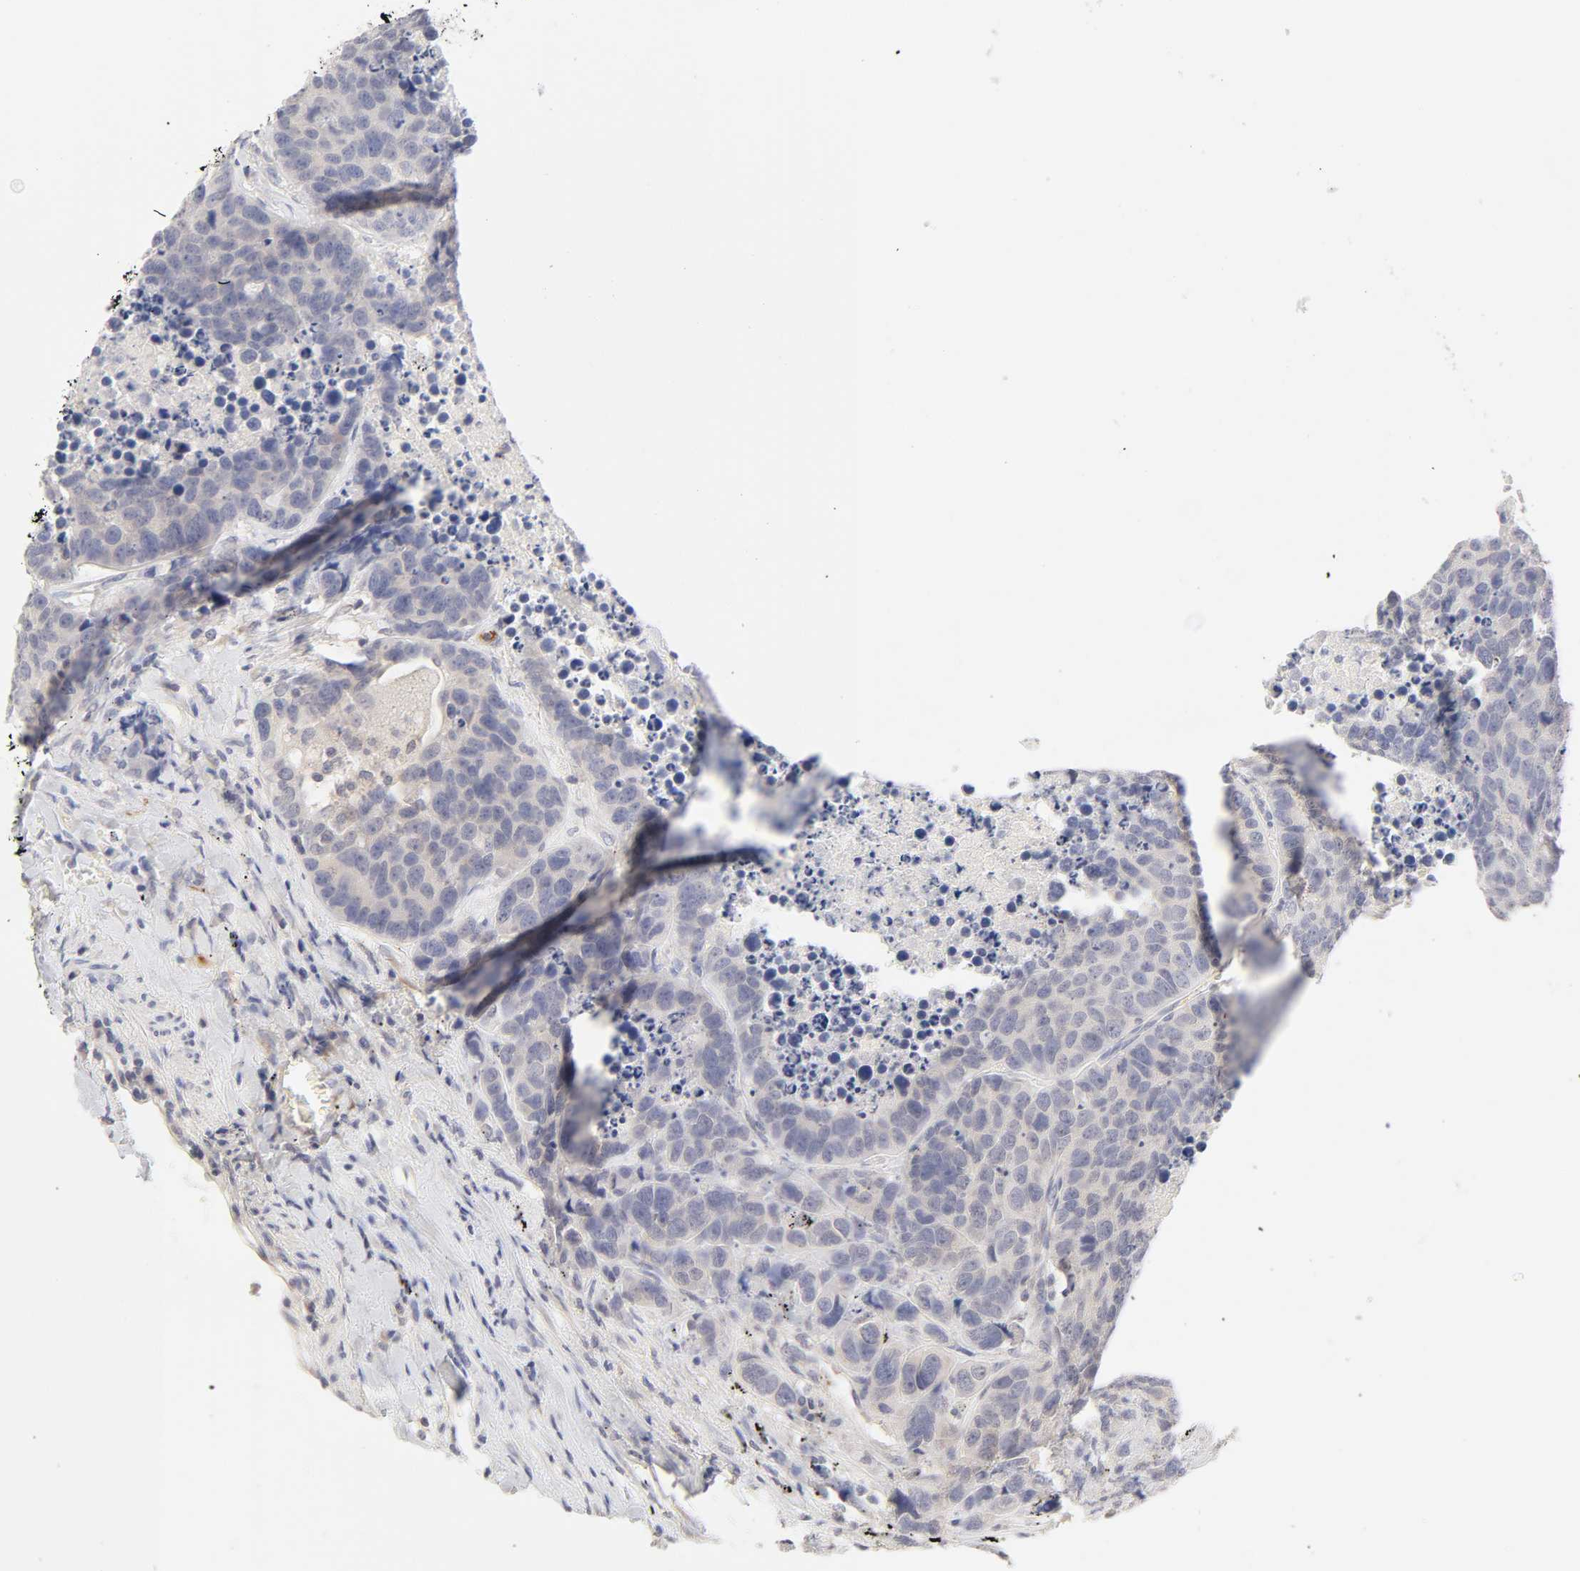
{"staining": {"intensity": "weak", "quantity": "25%-75%", "location": "cytoplasmic/membranous"}, "tissue": "carcinoid", "cell_type": "Tumor cells", "image_type": "cancer", "snomed": [{"axis": "morphology", "description": "Carcinoid, malignant, NOS"}, {"axis": "topography", "description": "Lung"}], "caption": "The micrograph shows a brown stain indicating the presence of a protein in the cytoplasmic/membranous of tumor cells in malignant carcinoid.", "gene": "CYP4B1", "patient": {"sex": "male", "age": 60}}